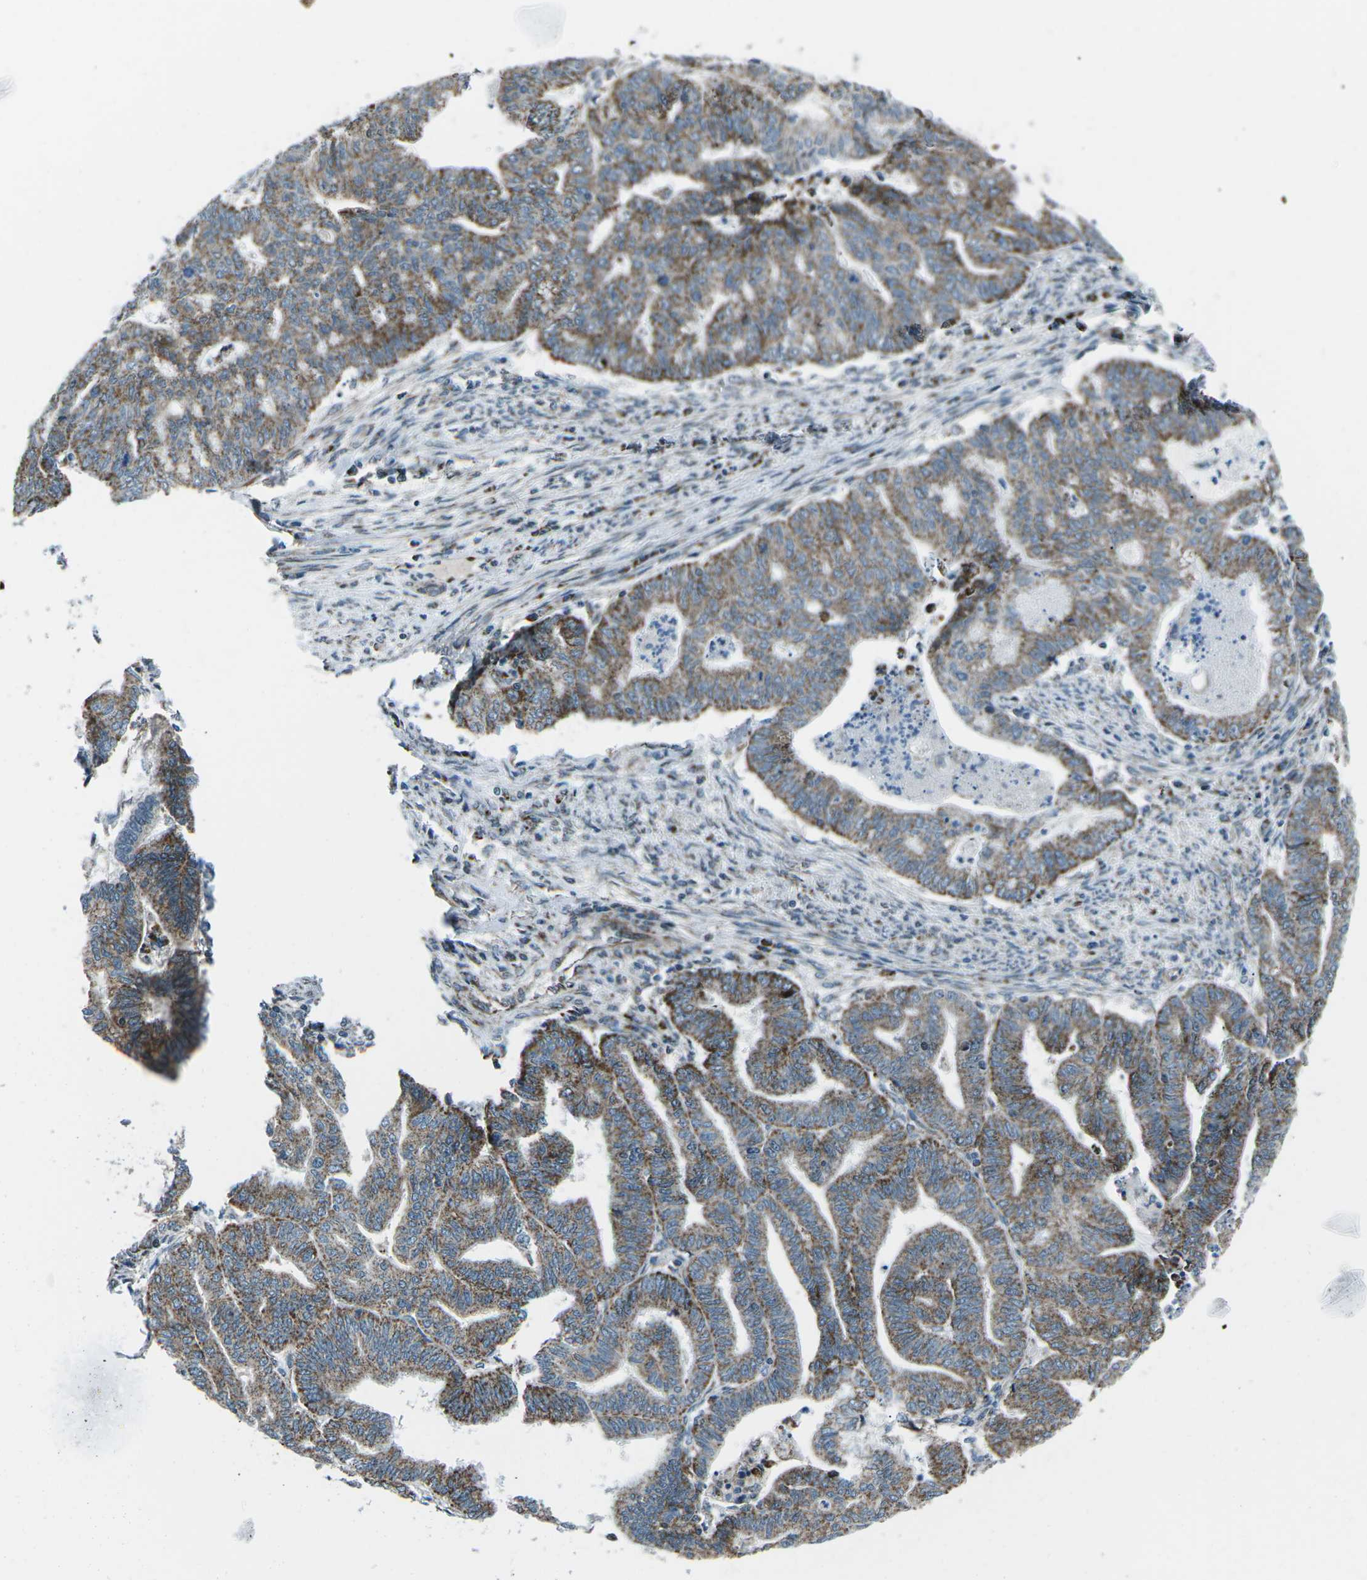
{"staining": {"intensity": "strong", "quantity": ">75%", "location": "cytoplasmic/membranous"}, "tissue": "endometrial cancer", "cell_type": "Tumor cells", "image_type": "cancer", "snomed": [{"axis": "morphology", "description": "Adenocarcinoma, NOS"}, {"axis": "topography", "description": "Endometrium"}], "caption": "Human endometrial adenocarcinoma stained with a brown dye demonstrates strong cytoplasmic/membranous positive positivity in about >75% of tumor cells.", "gene": "RFESD", "patient": {"sex": "female", "age": 79}}